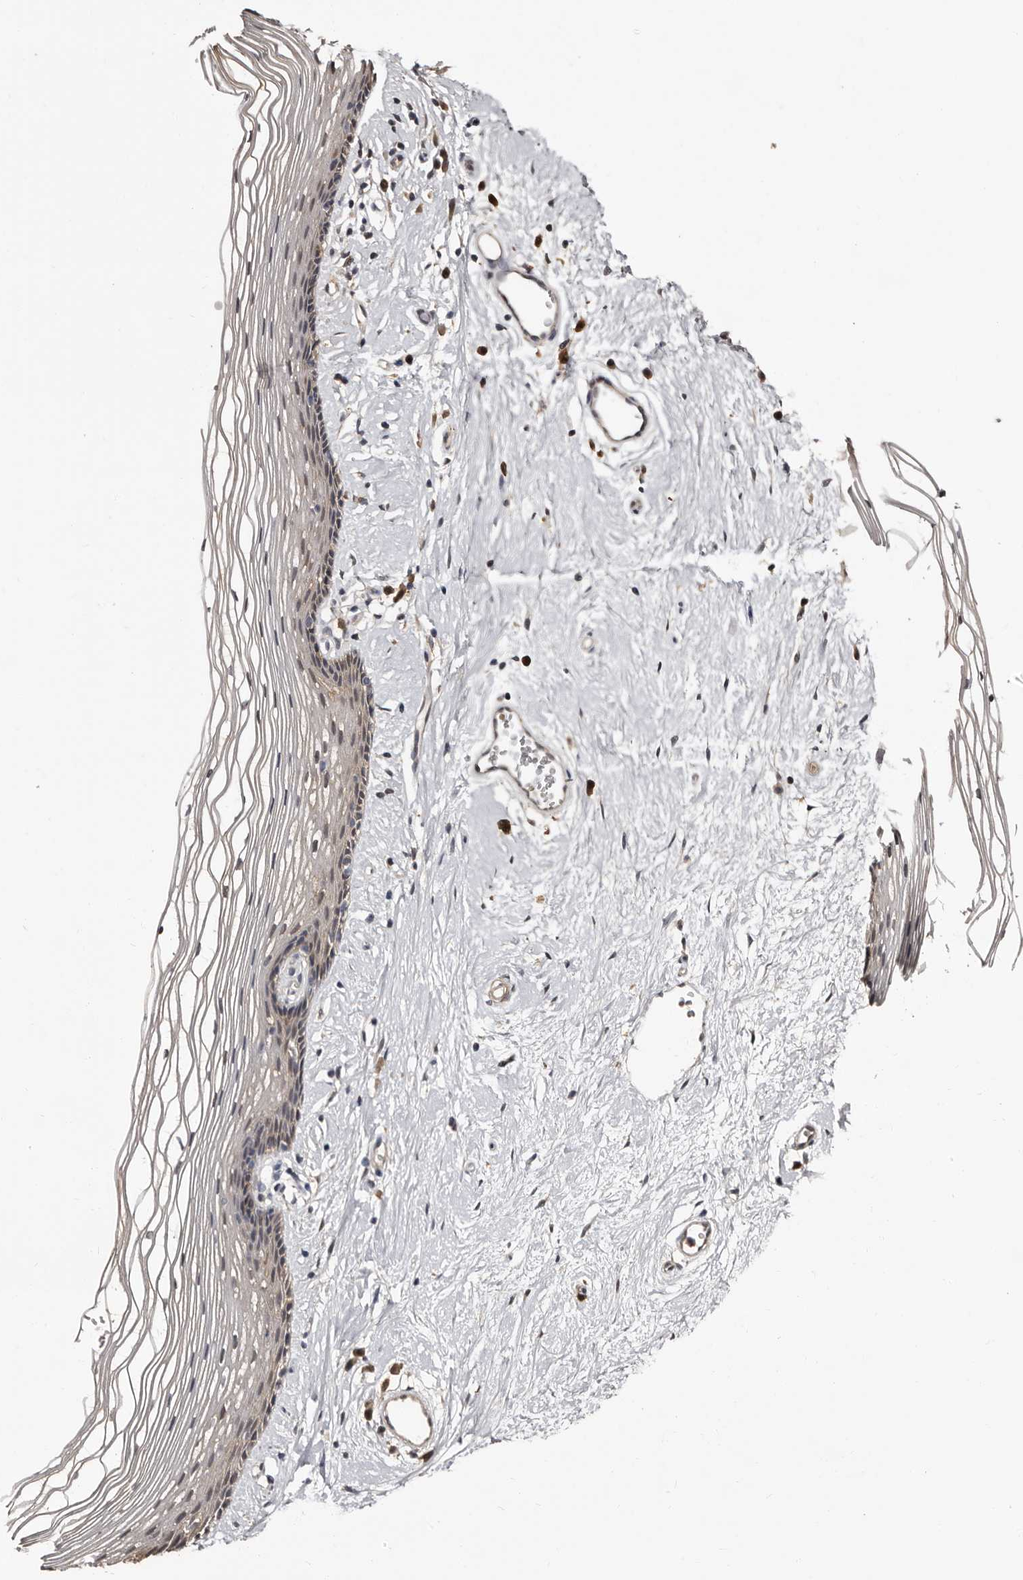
{"staining": {"intensity": "moderate", "quantity": "<25%", "location": "cytoplasmic/membranous,nuclear"}, "tissue": "vagina", "cell_type": "Squamous epithelial cells", "image_type": "normal", "snomed": [{"axis": "morphology", "description": "Normal tissue, NOS"}, {"axis": "topography", "description": "Vagina"}], "caption": "IHC staining of benign vagina, which displays low levels of moderate cytoplasmic/membranous,nuclear positivity in about <25% of squamous epithelial cells indicating moderate cytoplasmic/membranous,nuclear protein expression. The staining was performed using DAB (3,3'-diaminobenzidine) (brown) for protein detection and nuclei were counterstained in hematoxylin (blue).", "gene": "DNPH1", "patient": {"sex": "female", "age": 46}}